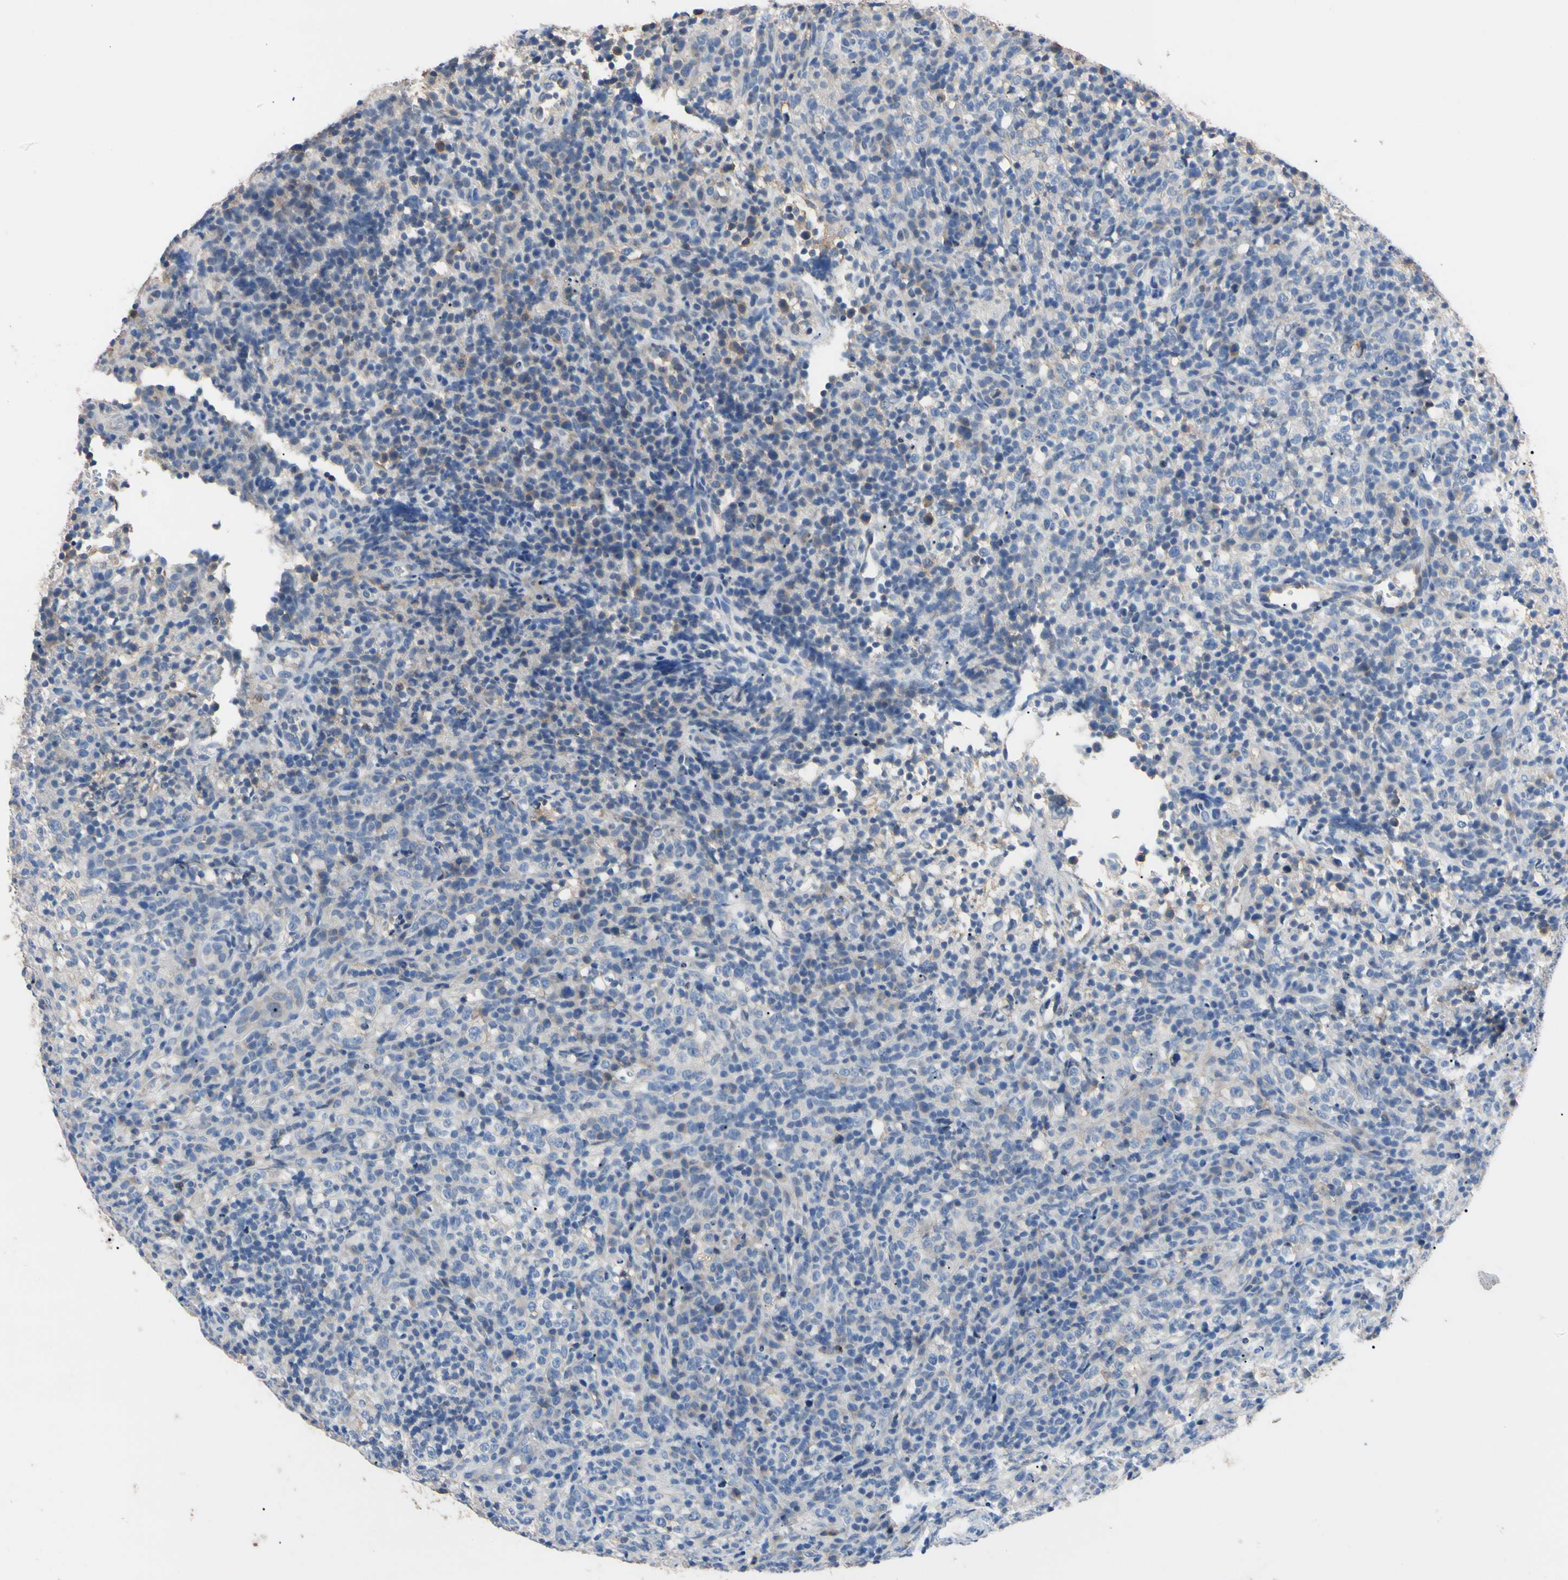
{"staining": {"intensity": "negative", "quantity": "none", "location": "none"}, "tissue": "lymphoma", "cell_type": "Tumor cells", "image_type": "cancer", "snomed": [{"axis": "morphology", "description": "Malignant lymphoma, non-Hodgkin's type, High grade"}, {"axis": "topography", "description": "Lymph node"}], "caption": "Tumor cells show no significant staining in lymphoma.", "gene": "PNKD", "patient": {"sex": "female", "age": 76}}